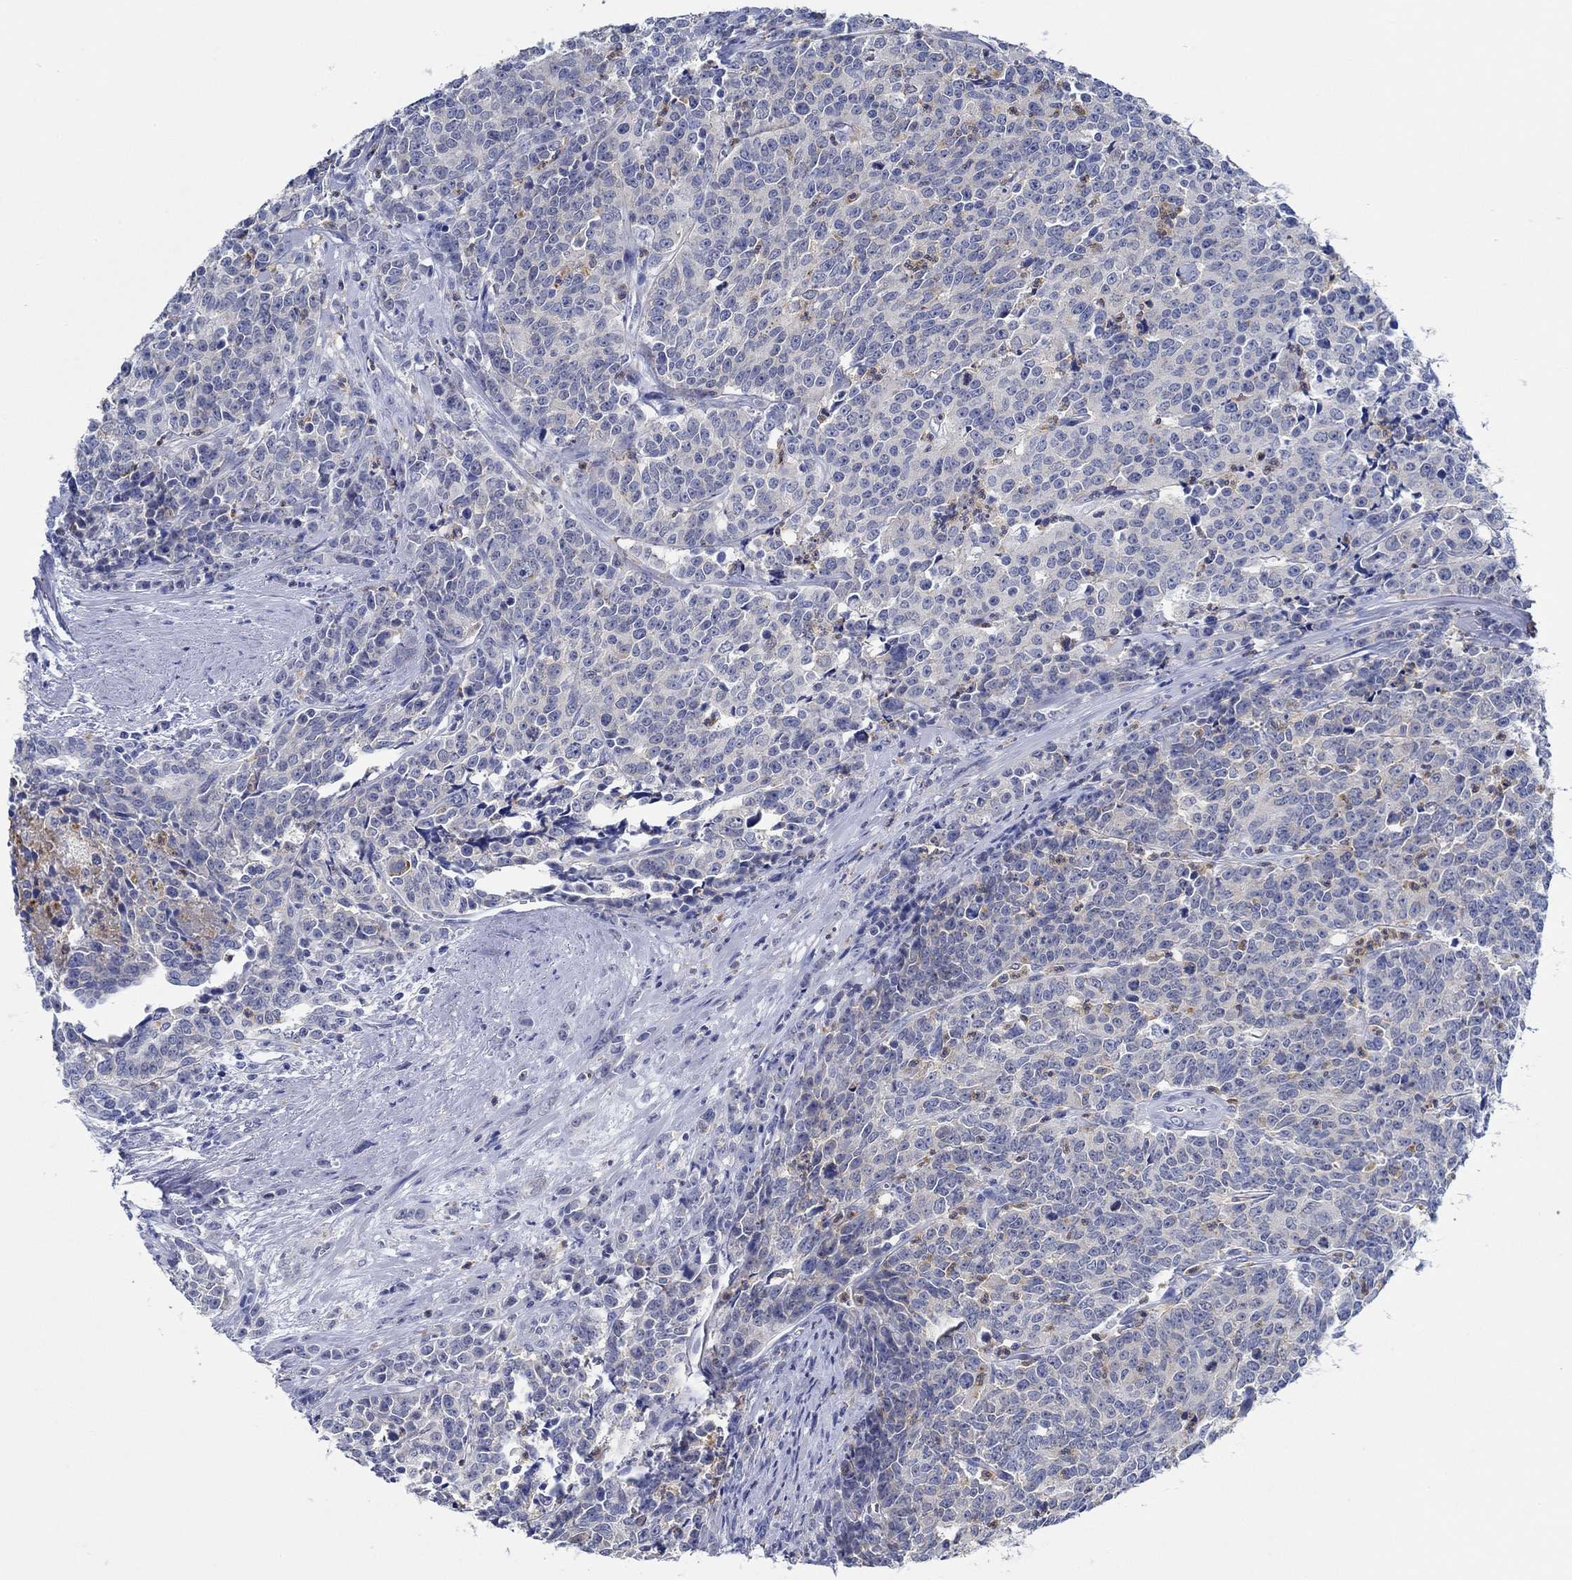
{"staining": {"intensity": "negative", "quantity": "none", "location": "none"}, "tissue": "prostate cancer", "cell_type": "Tumor cells", "image_type": "cancer", "snomed": [{"axis": "morphology", "description": "Adenocarcinoma, NOS"}, {"axis": "topography", "description": "Prostate"}], "caption": "This is an immunohistochemistry histopathology image of human adenocarcinoma (prostate). There is no positivity in tumor cells.", "gene": "ZNF671", "patient": {"sex": "male", "age": 67}}